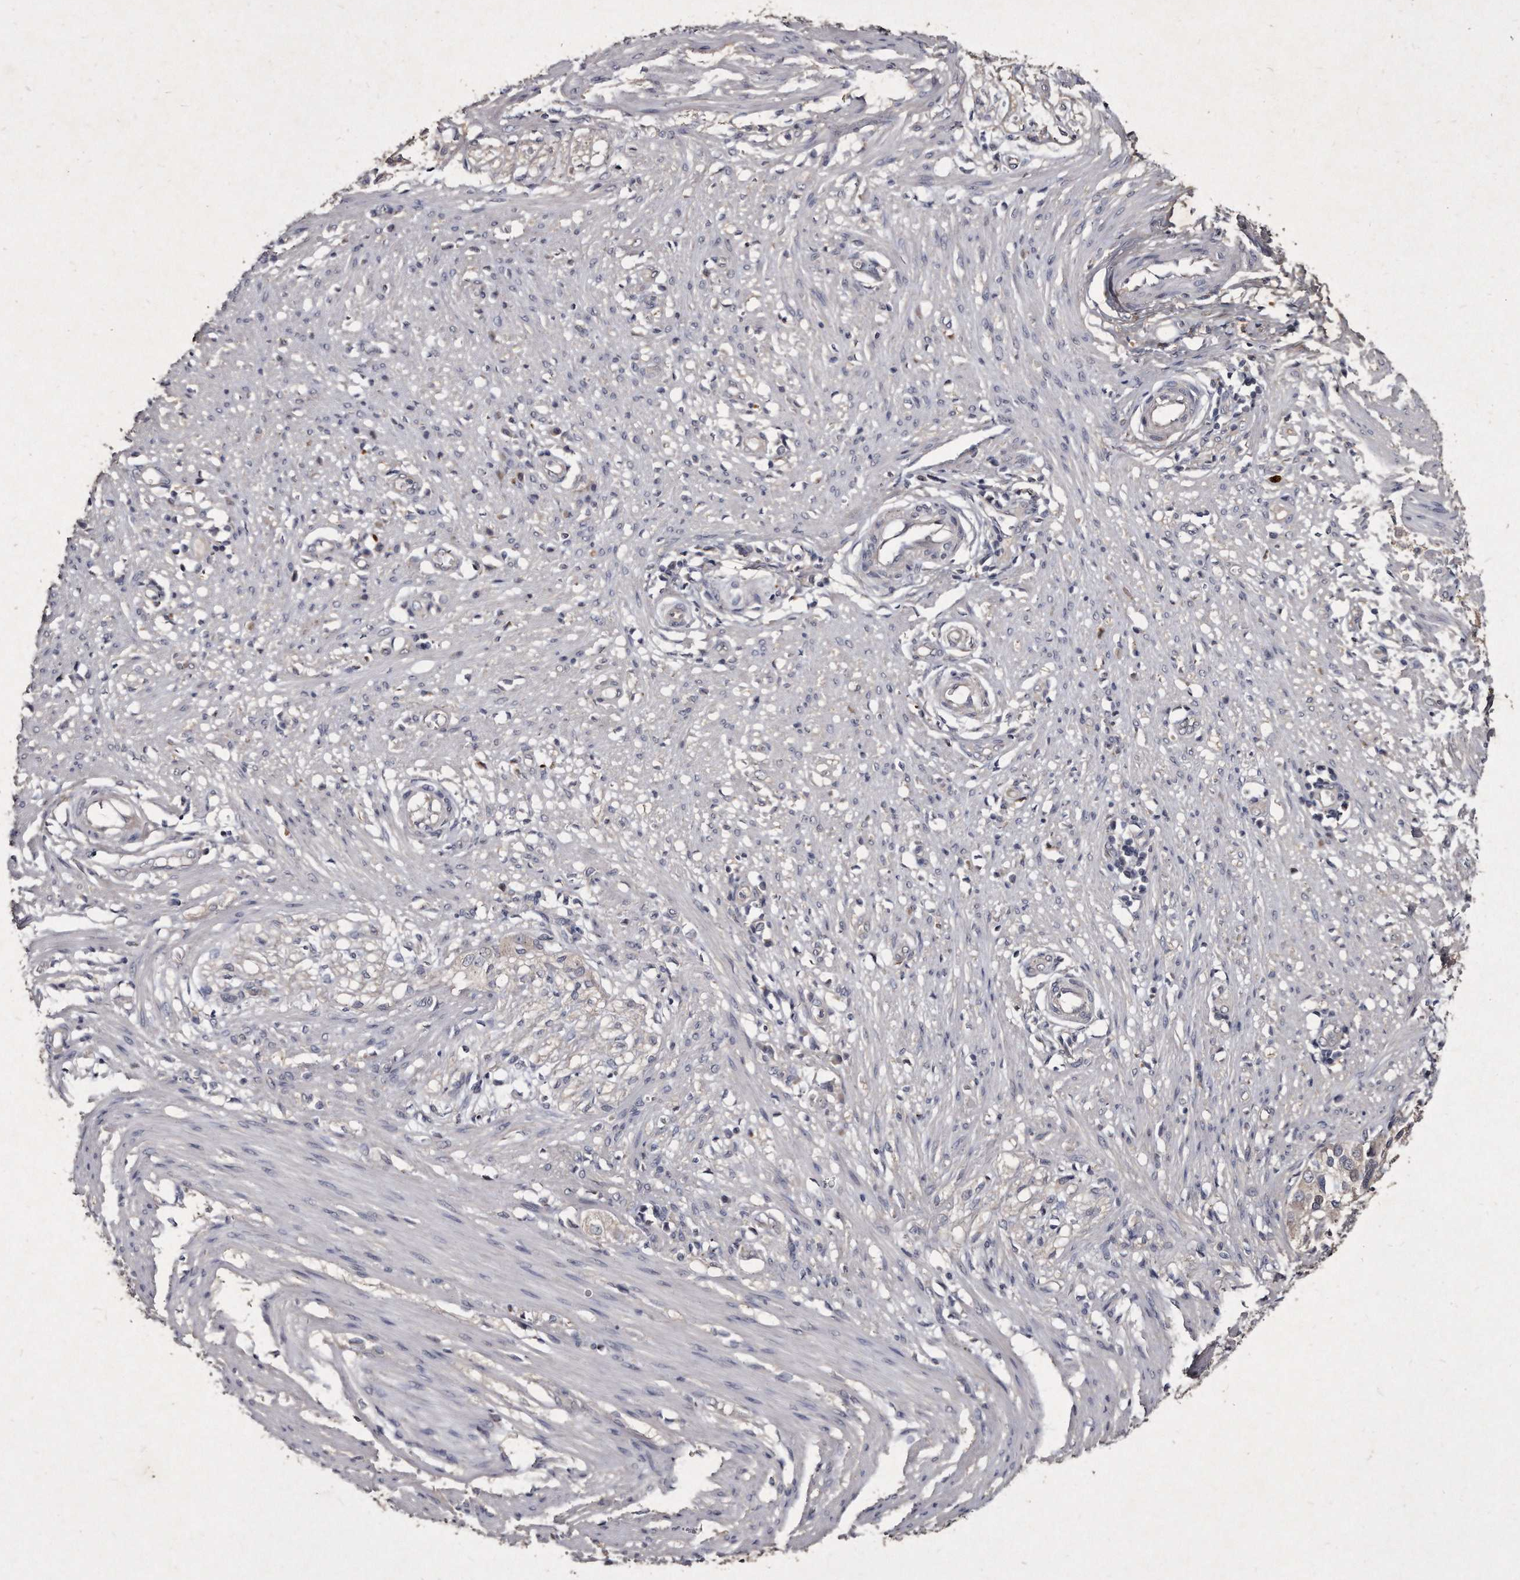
{"staining": {"intensity": "negative", "quantity": "none", "location": "none"}, "tissue": "smooth muscle", "cell_type": "Smooth muscle cells", "image_type": "normal", "snomed": [{"axis": "morphology", "description": "Normal tissue, NOS"}, {"axis": "morphology", "description": "Adenocarcinoma, NOS"}, {"axis": "topography", "description": "Colon"}, {"axis": "topography", "description": "Peripheral nerve tissue"}], "caption": "This micrograph is of benign smooth muscle stained with IHC to label a protein in brown with the nuclei are counter-stained blue. There is no positivity in smooth muscle cells.", "gene": "KLHDC3", "patient": {"sex": "male", "age": 14}}